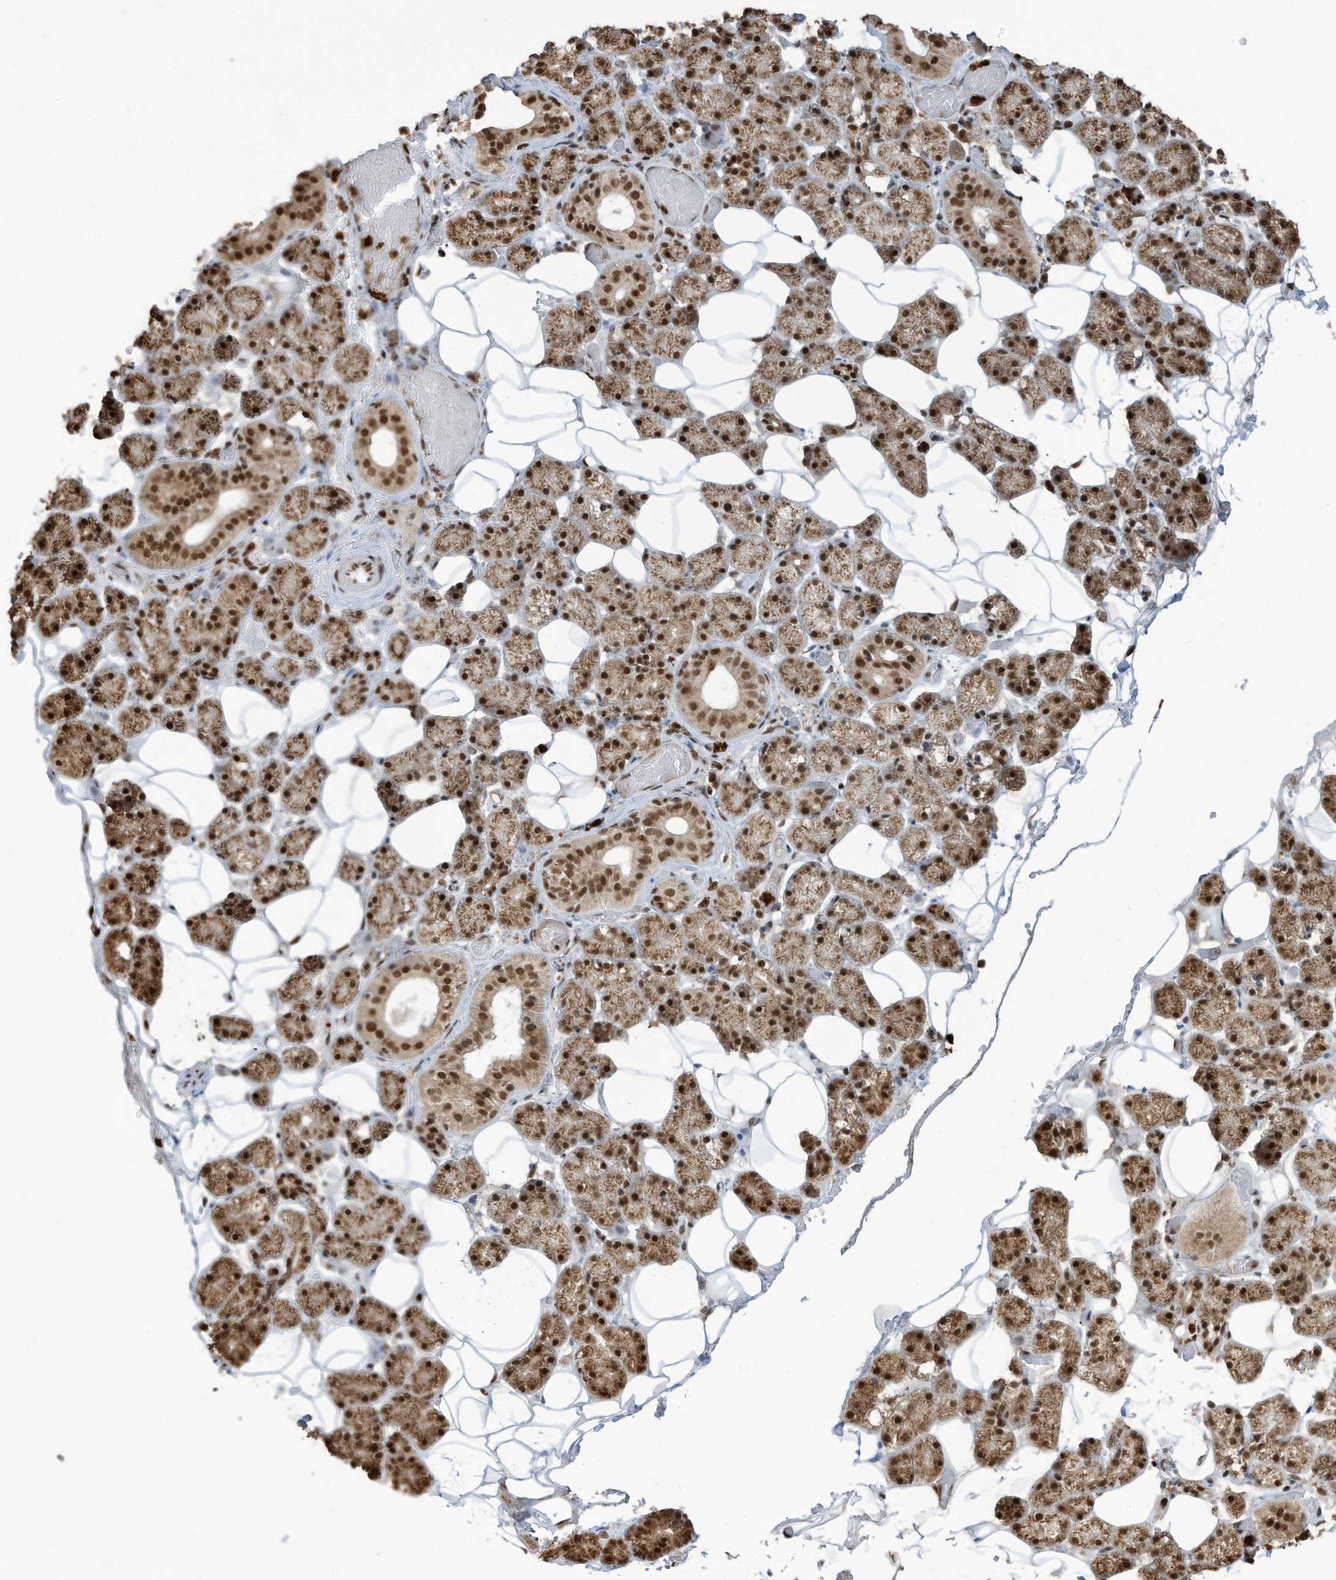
{"staining": {"intensity": "strong", "quantity": ">75%", "location": "cytoplasmic/membranous,nuclear"}, "tissue": "salivary gland", "cell_type": "Glandular cells", "image_type": "normal", "snomed": [{"axis": "morphology", "description": "Normal tissue, NOS"}, {"axis": "topography", "description": "Salivary gland"}], "caption": "A micrograph of human salivary gland stained for a protein shows strong cytoplasmic/membranous,nuclear brown staining in glandular cells. Nuclei are stained in blue.", "gene": "LBH", "patient": {"sex": "female", "age": 33}}